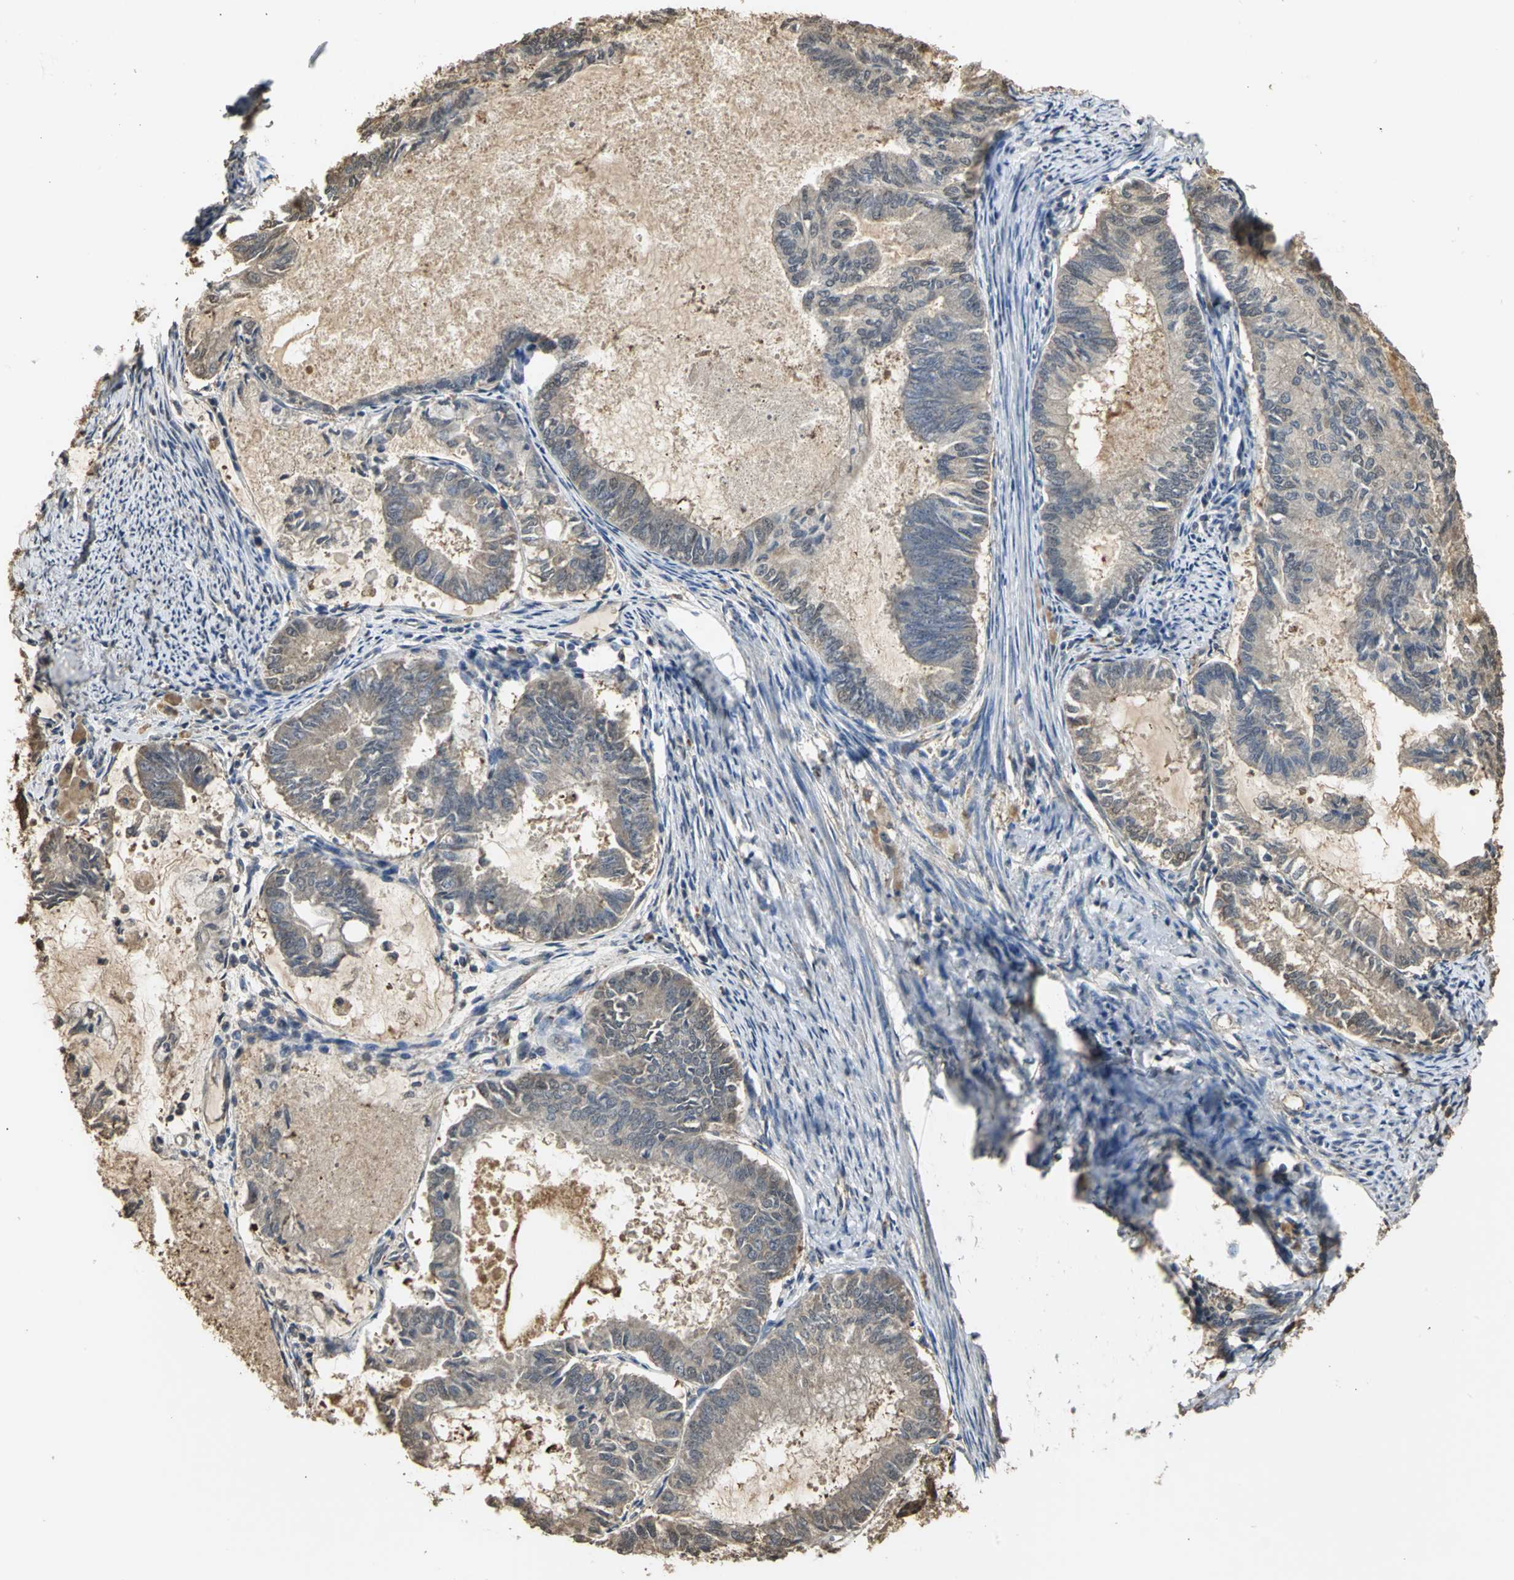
{"staining": {"intensity": "weak", "quantity": ">75%", "location": "cytoplasmic/membranous"}, "tissue": "endometrial cancer", "cell_type": "Tumor cells", "image_type": "cancer", "snomed": [{"axis": "morphology", "description": "Adenocarcinoma, NOS"}, {"axis": "topography", "description": "Endometrium"}], "caption": "The immunohistochemical stain highlights weak cytoplasmic/membranous staining in tumor cells of endometrial adenocarcinoma tissue. (brown staining indicates protein expression, while blue staining denotes nuclei).", "gene": "PARK7", "patient": {"sex": "female", "age": 86}}